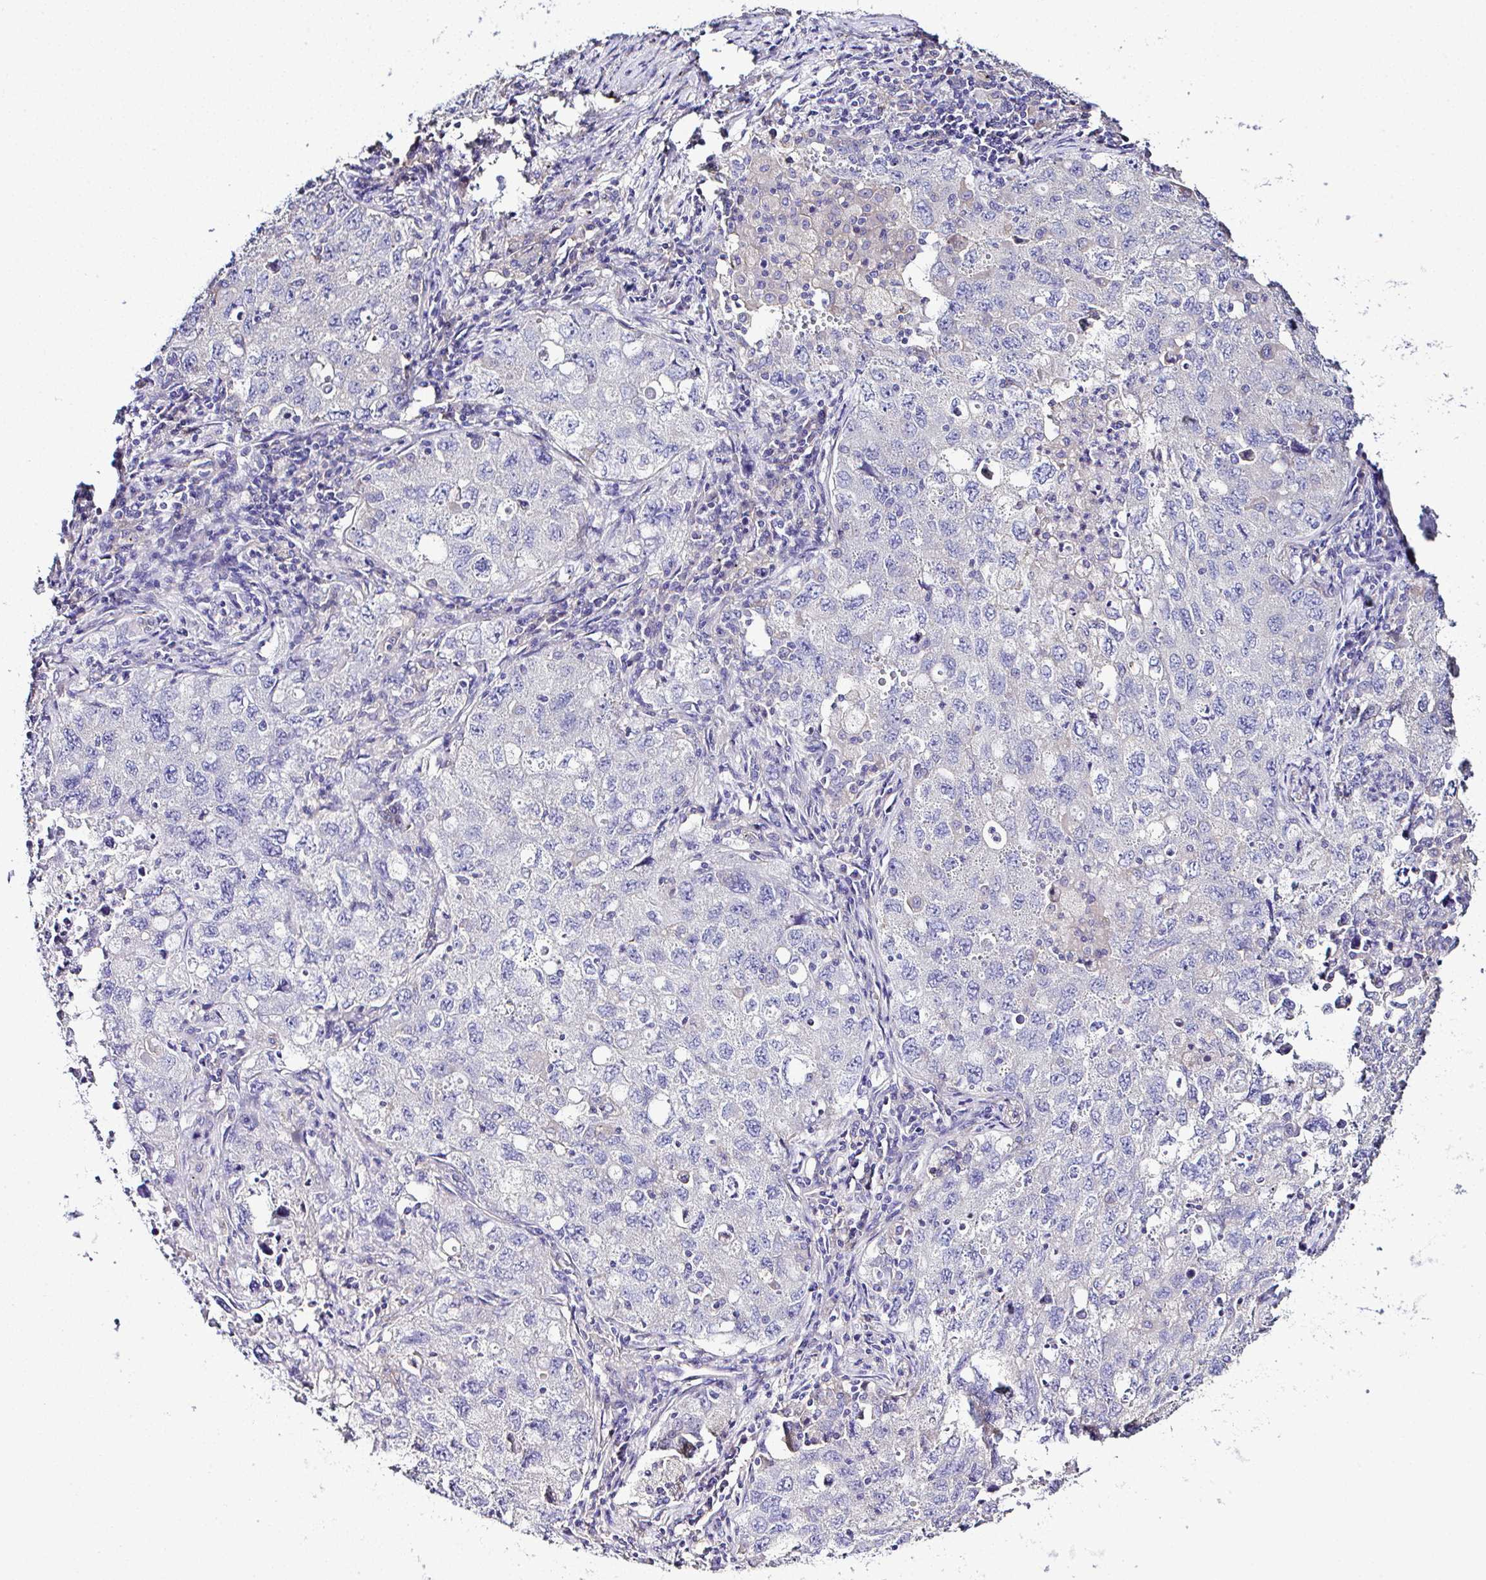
{"staining": {"intensity": "negative", "quantity": "none", "location": "none"}, "tissue": "lung cancer", "cell_type": "Tumor cells", "image_type": "cancer", "snomed": [{"axis": "morphology", "description": "Adenocarcinoma, NOS"}, {"axis": "topography", "description": "Lung"}], "caption": "Protein analysis of lung cancer exhibits no significant staining in tumor cells. (DAB (3,3'-diaminobenzidine) immunohistochemistry with hematoxylin counter stain).", "gene": "OR4P4", "patient": {"sex": "female", "age": 57}}